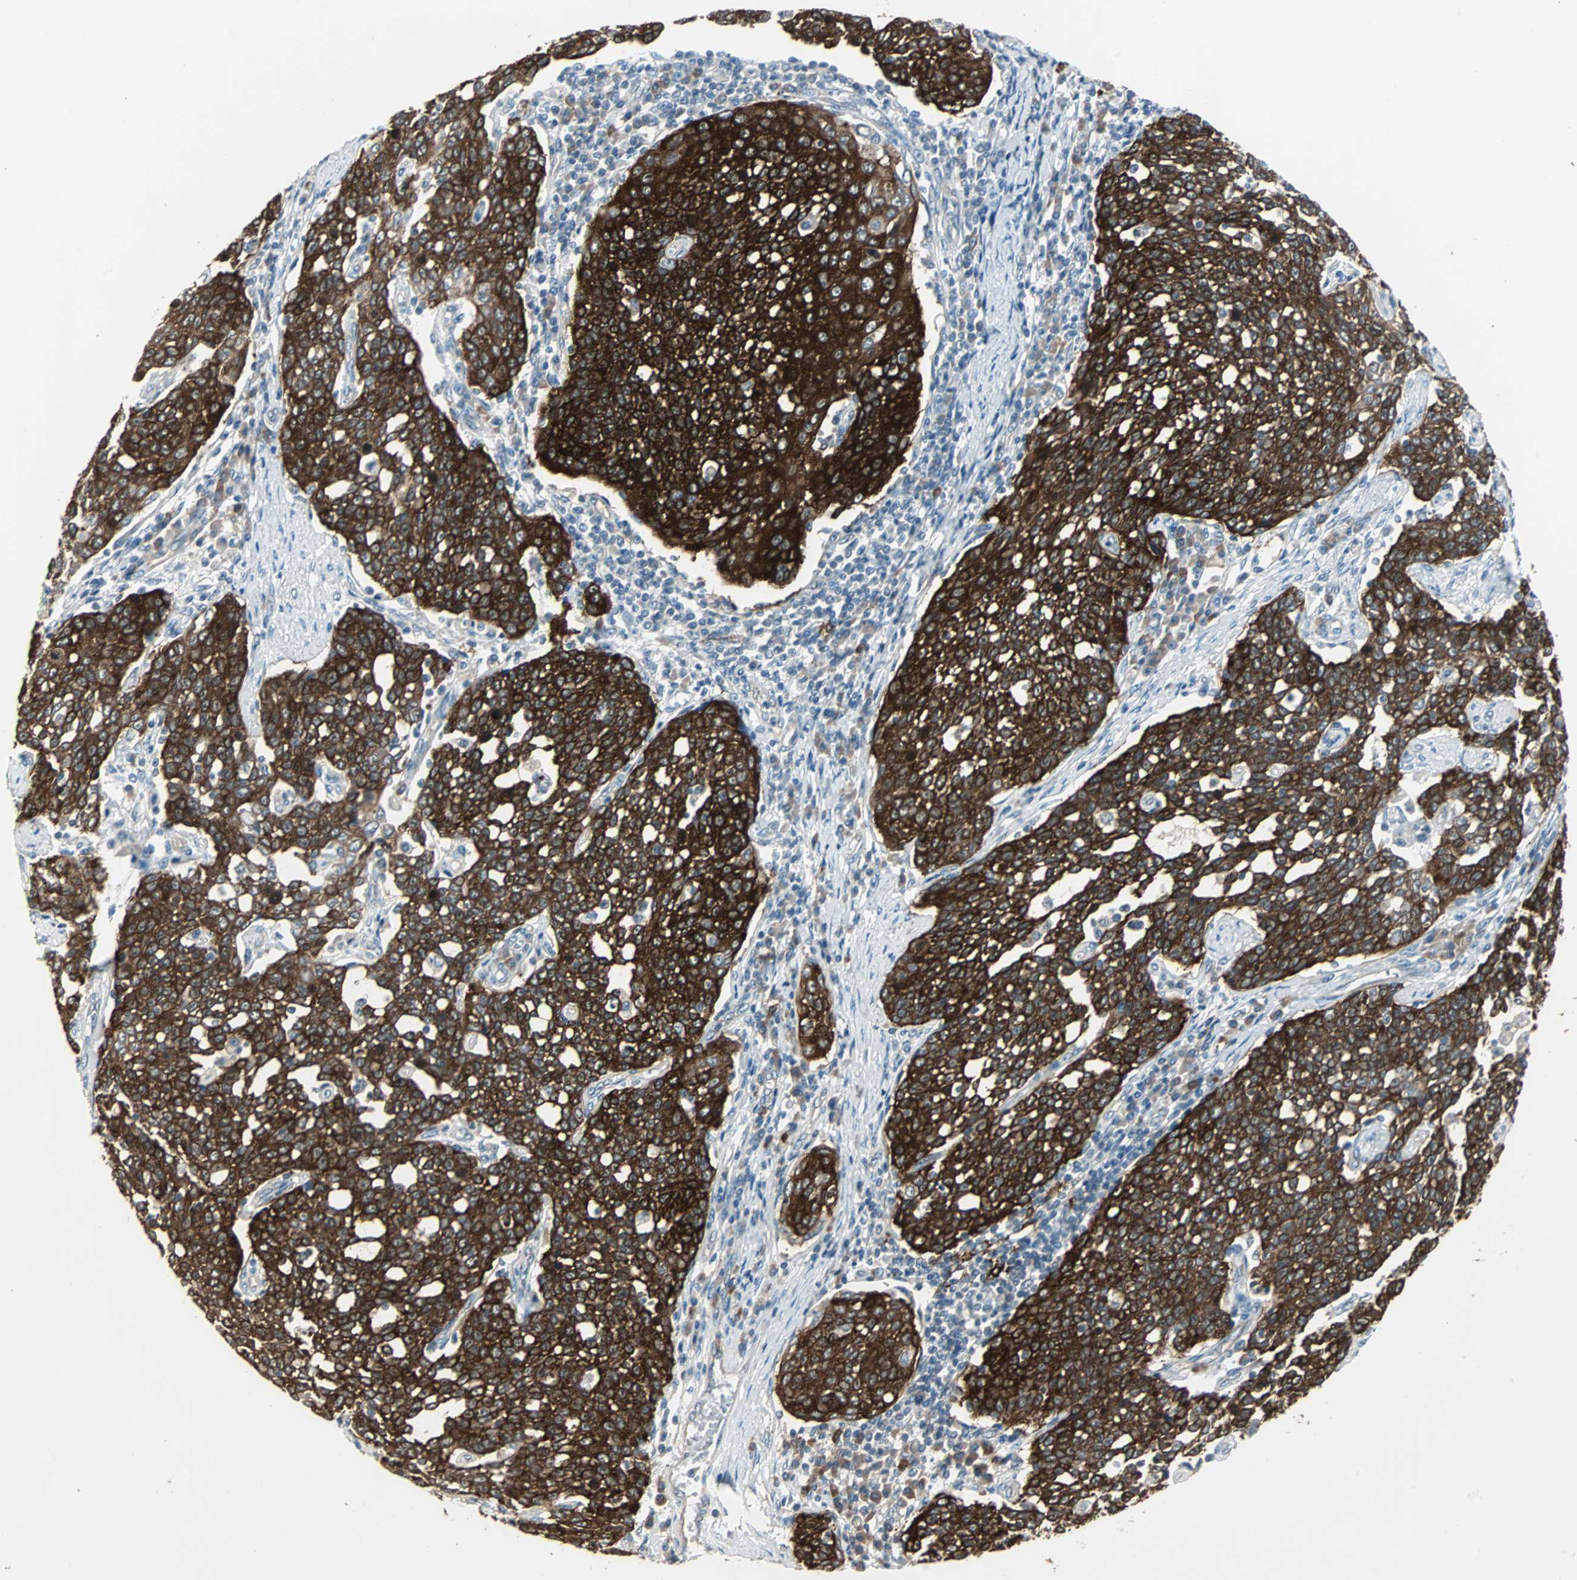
{"staining": {"intensity": "strong", "quantity": ">75%", "location": "cytoplasmic/membranous"}, "tissue": "cervical cancer", "cell_type": "Tumor cells", "image_type": "cancer", "snomed": [{"axis": "morphology", "description": "Squamous cell carcinoma, NOS"}, {"axis": "topography", "description": "Cervix"}], "caption": "Human cervical squamous cell carcinoma stained with a brown dye shows strong cytoplasmic/membranous positive positivity in about >75% of tumor cells.", "gene": "CMC2", "patient": {"sex": "female", "age": 34}}